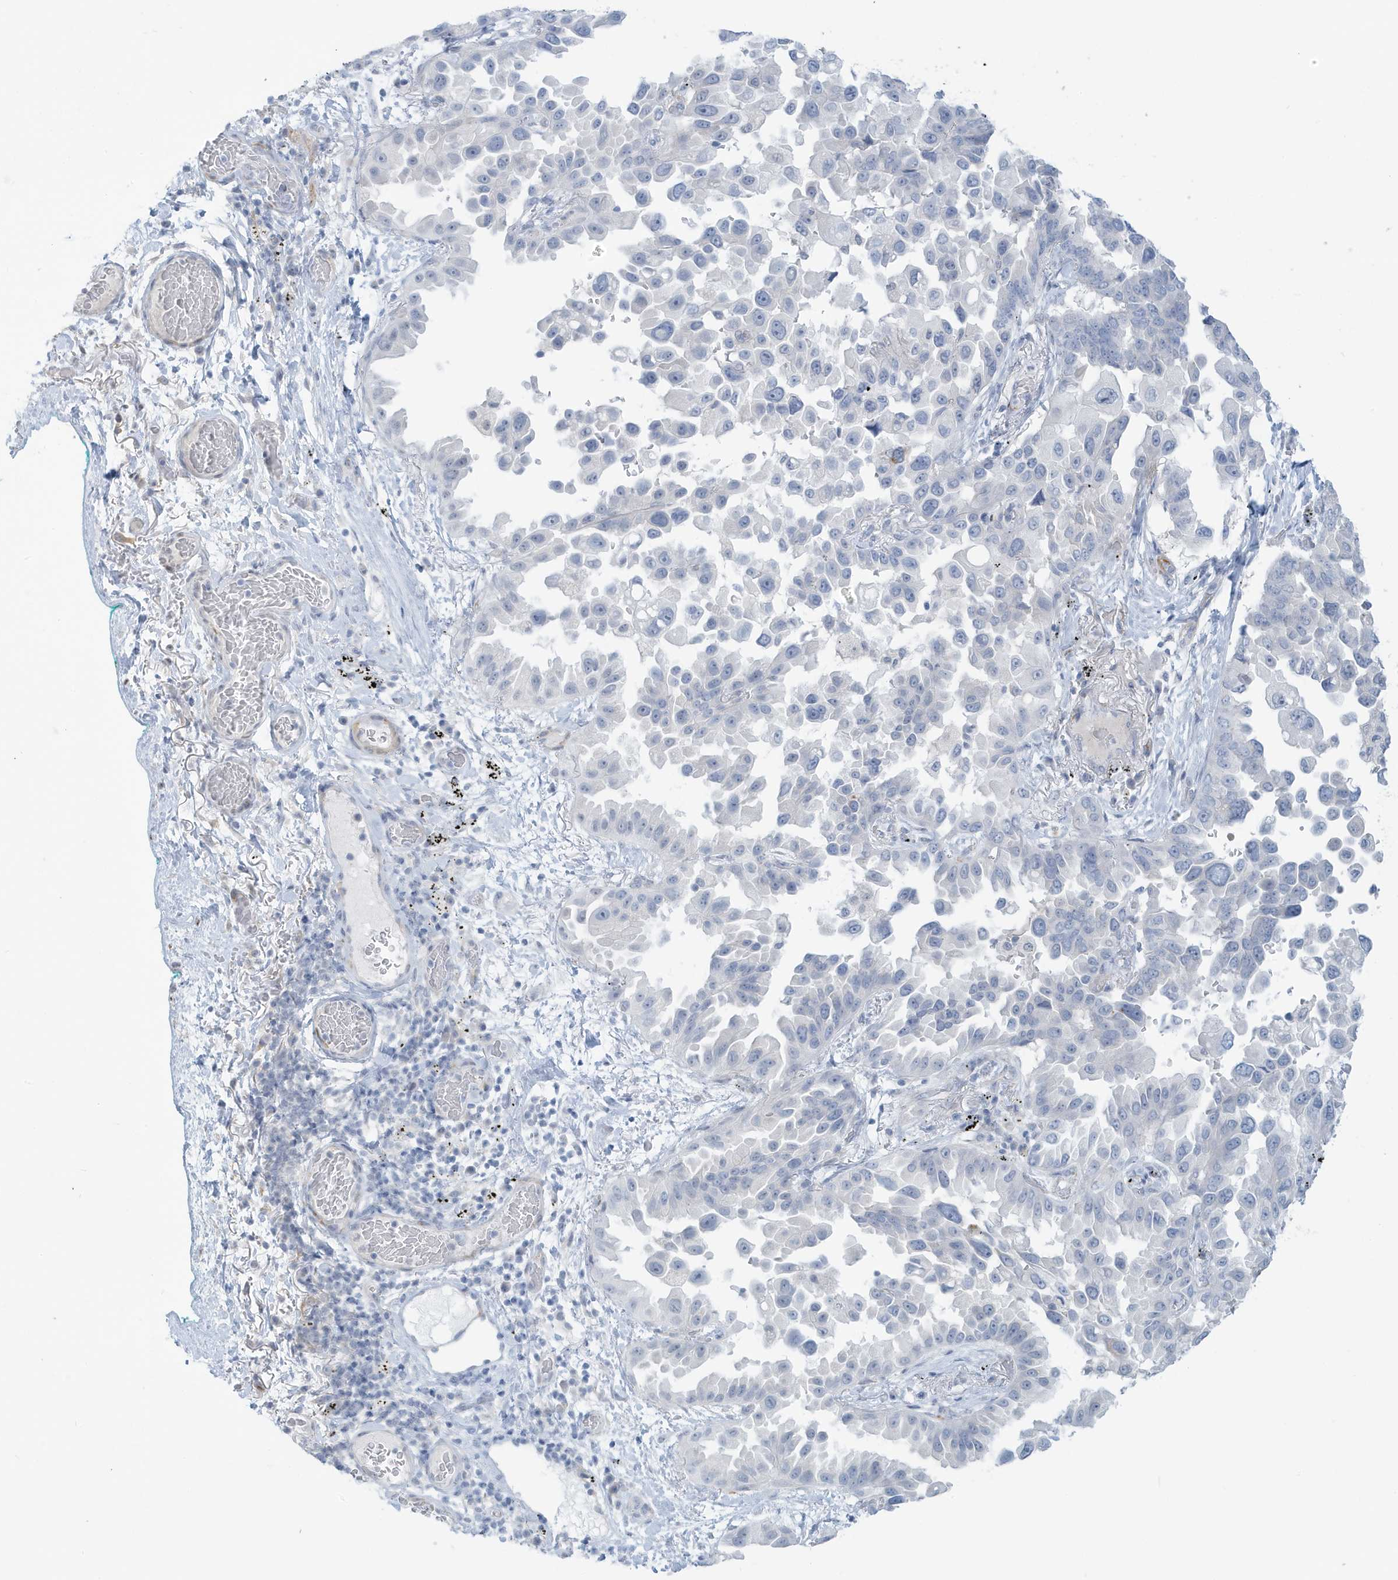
{"staining": {"intensity": "negative", "quantity": "none", "location": "none"}, "tissue": "lung cancer", "cell_type": "Tumor cells", "image_type": "cancer", "snomed": [{"axis": "morphology", "description": "Adenocarcinoma, NOS"}, {"axis": "topography", "description": "Lung"}], "caption": "Photomicrograph shows no significant protein expression in tumor cells of lung adenocarcinoma.", "gene": "PERM1", "patient": {"sex": "female", "age": 67}}